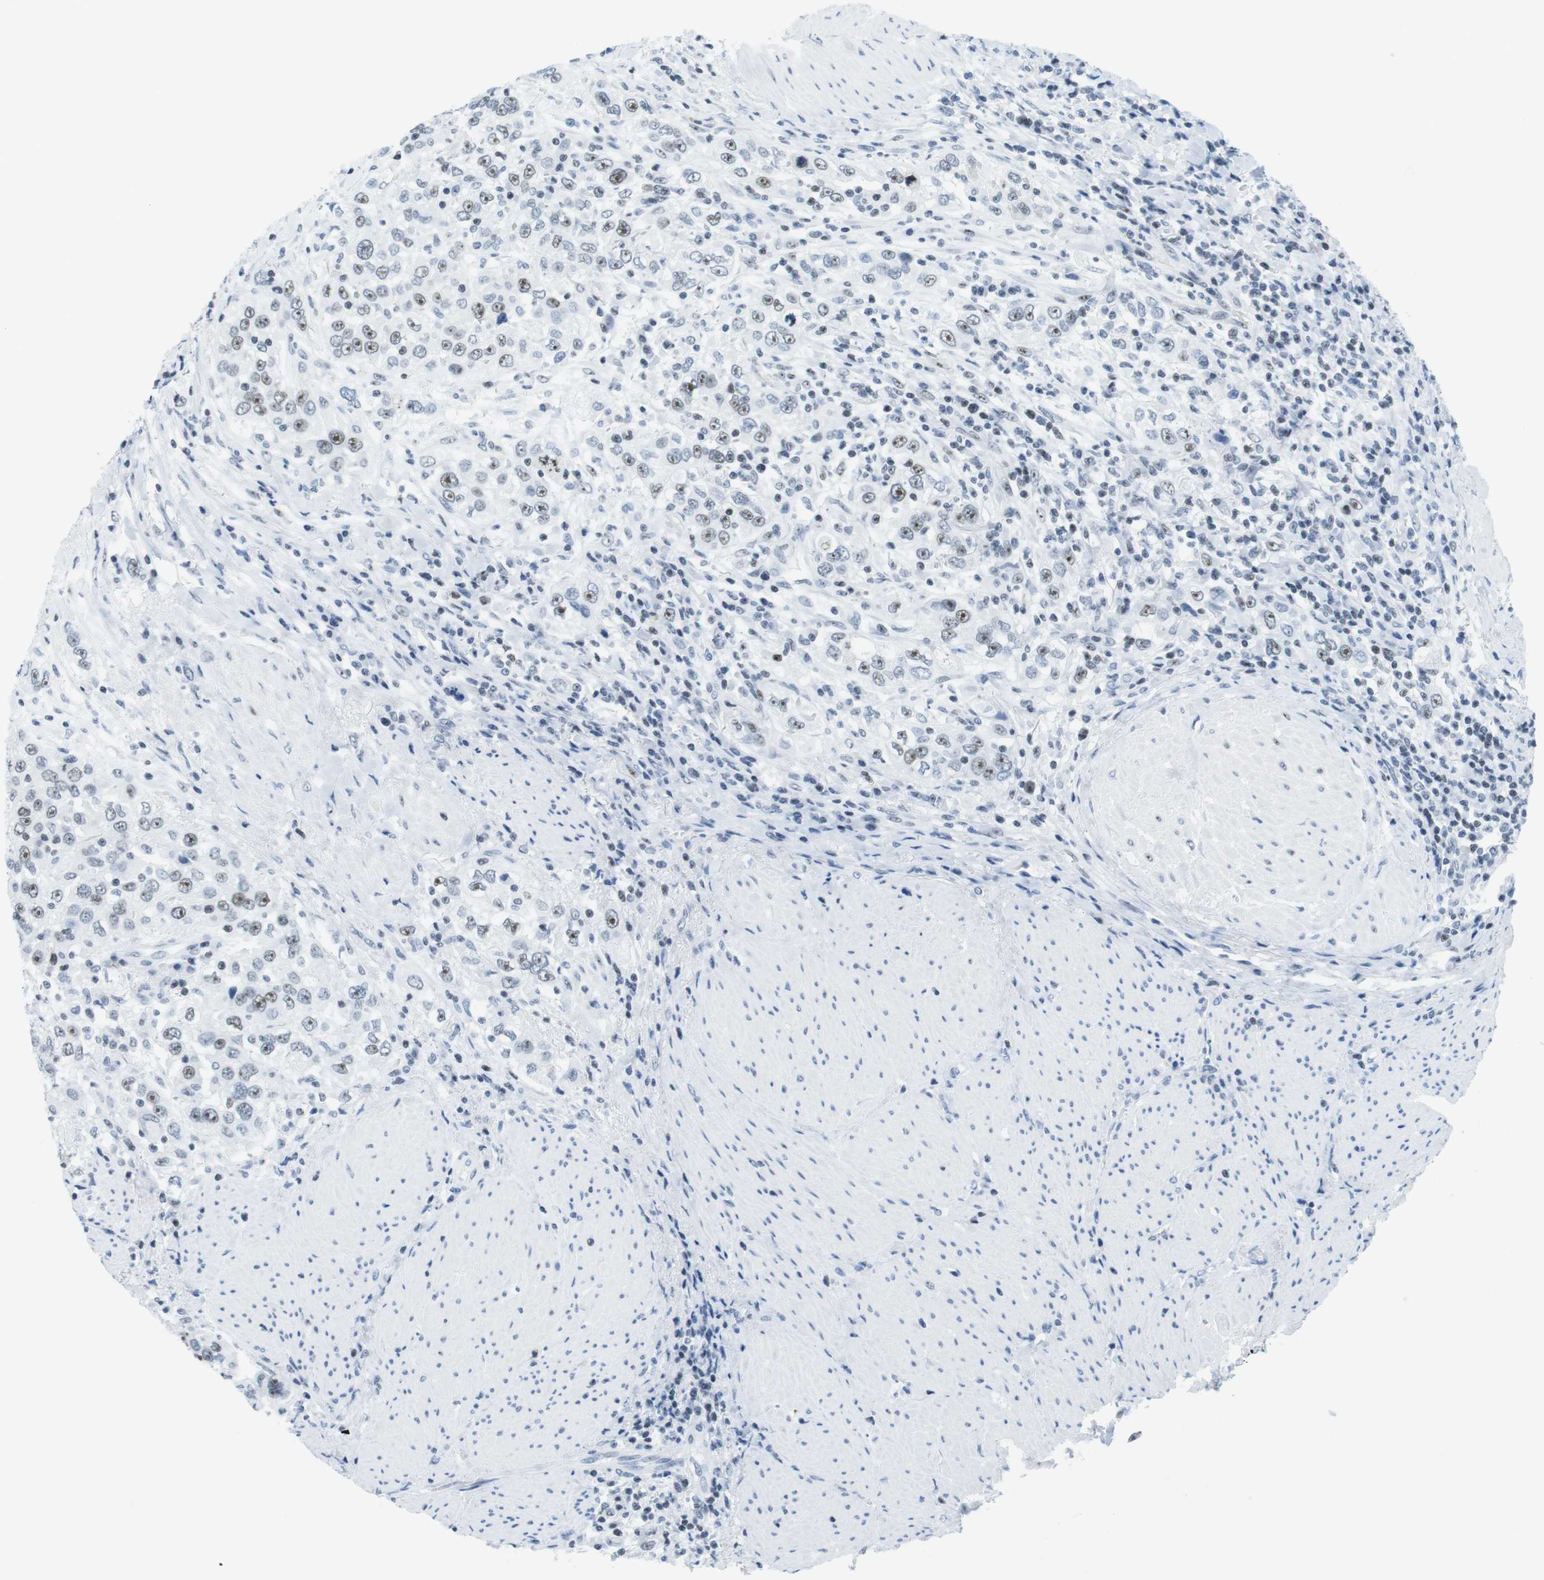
{"staining": {"intensity": "moderate", "quantity": ">75%", "location": "nuclear"}, "tissue": "urothelial cancer", "cell_type": "Tumor cells", "image_type": "cancer", "snomed": [{"axis": "morphology", "description": "Urothelial carcinoma, High grade"}, {"axis": "topography", "description": "Urinary bladder"}], "caption": "Protein staining by immunohistochemistry demonstrates moderate nuclear positivity in about >75% of tumor cells in urothelial cancer. (DAB IHC, brown staining for protein, blue staining for nuclei).", "gene": "NIFK", "patient": {"sex": "female", "age": 80}}